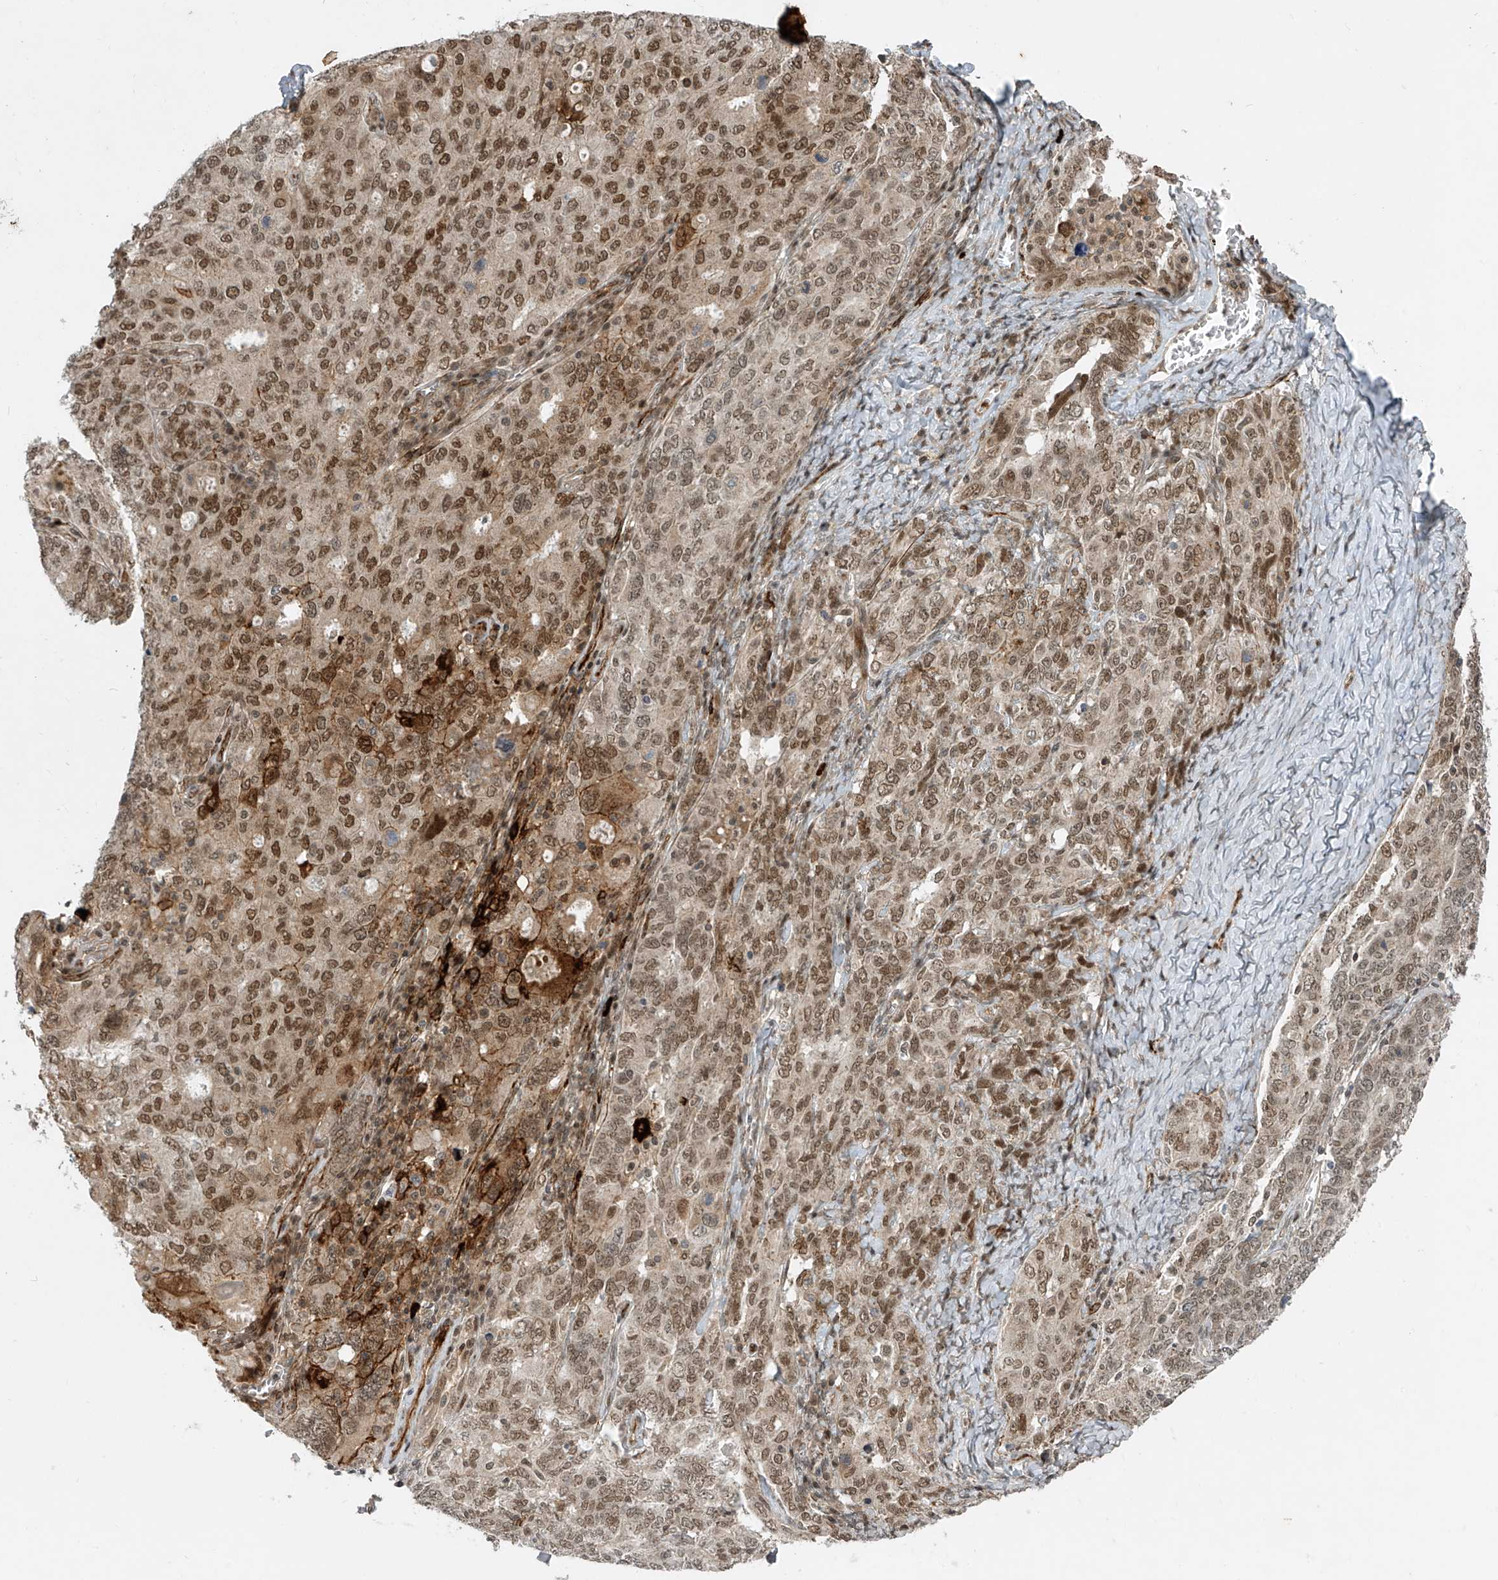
{"staining": {"intensity": "moderate", "quantity": ">75%", "location": "cytoplasmic/membranous,nuclear"}, "tissue": "ovarian cancer", "cell_type": "Tumor cells", "image_type": "cancer", "snomed": [{"axis": "morphology", "description": "Carcinoma, endometroid"}, {"axis": "topography", "description": "Ovary"}], "caption": "This is a micrograph of immunohistochemistry staining of ovarian endometroid carcinoma, which shows moderate expression in the cytoplasmic/membranous and nuclear of tumor cells.", "gene": "LAGE3", "patient": {"sex": "female", "age": 62}}